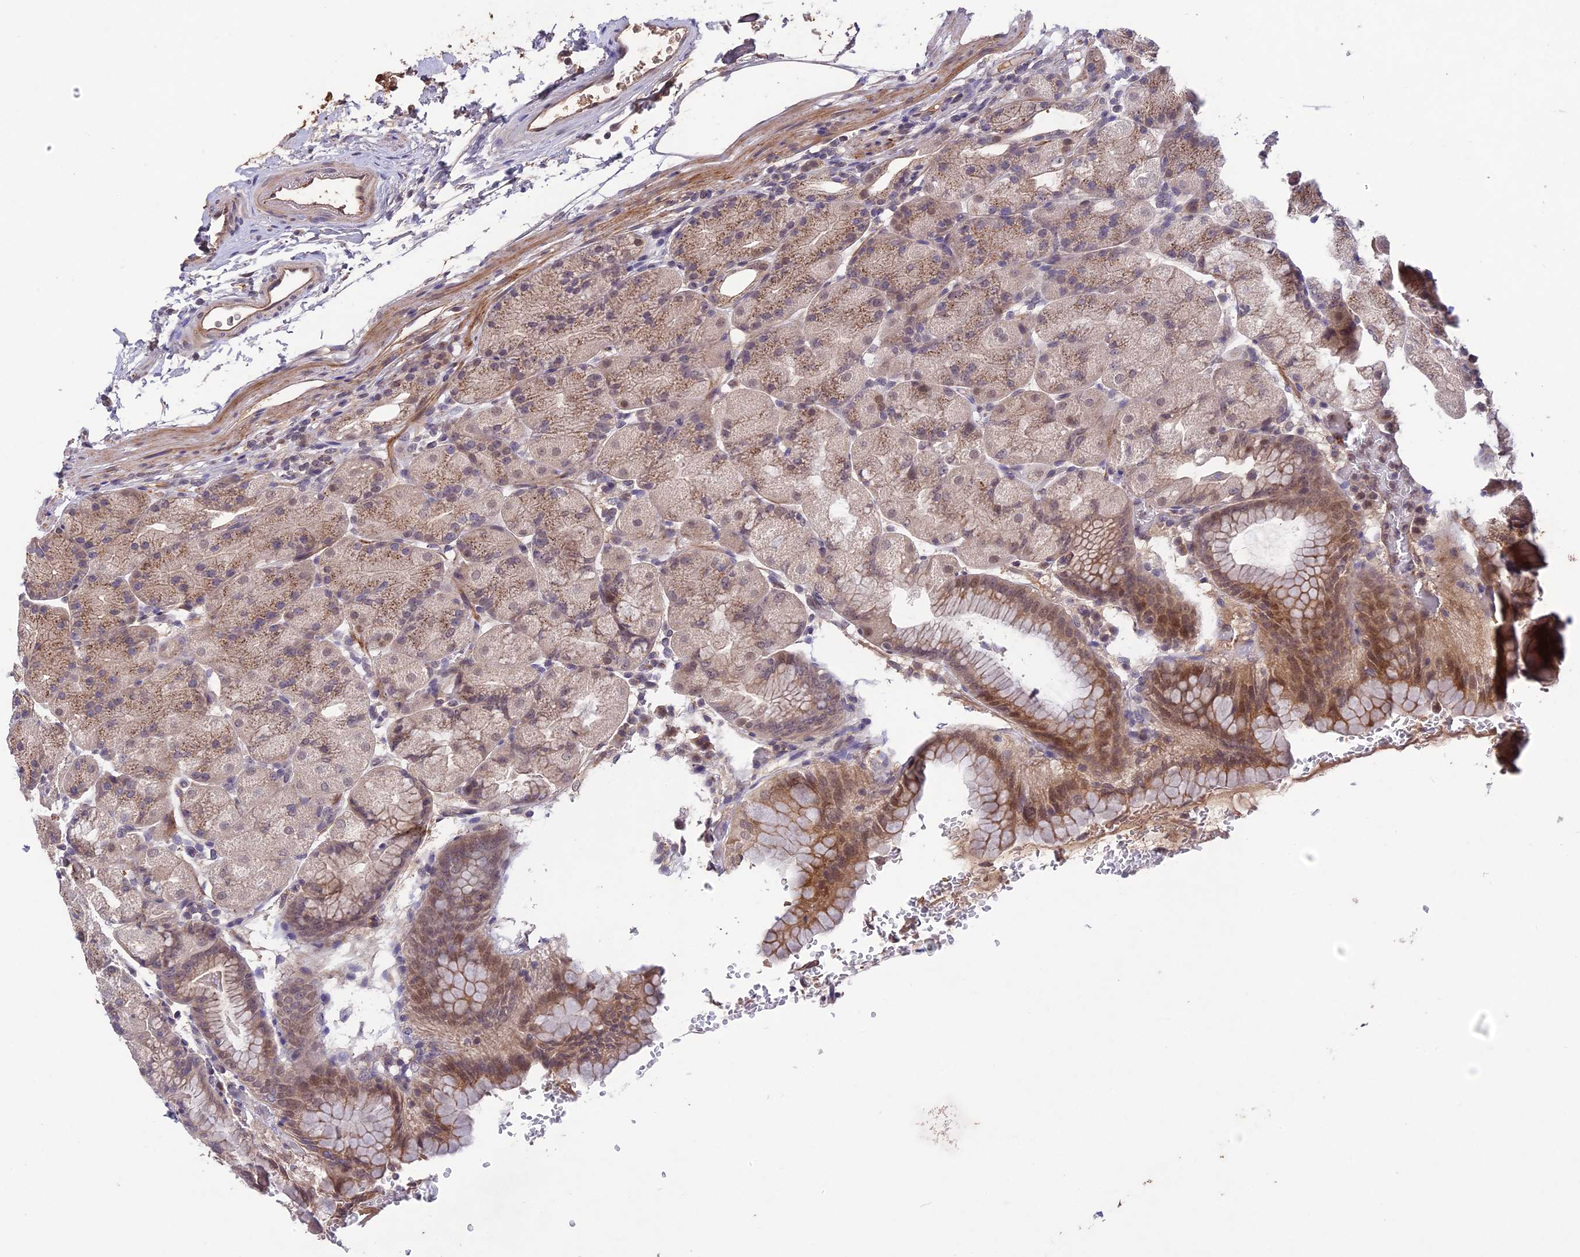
{"staining": {"intensity": "moderate", "quantity": "25%-75%", "location": "cytoplasmic/membranous,nuclear"}, "tissue": "stomach", "cell_type": "Glandular cells", "image_type": "normal", "snomed": [{"axis": "morphology", "description": "Normal tissue, NOS"}, {"axis": "topography", "description": "Stomach, upper"}, {"axis": "topography", "description": "Stomach, lower"}], "caption": "Protein expression analysis of unremarkable human stomach reveals moderate cytoplasmic/membranous,nuclear staining in about 25%-75% of glandular cells. The protein is shown in brown color, while the nuclei are stained blue.", "gene": "ADO", "patient": {"sex": "male", "age": 62}}